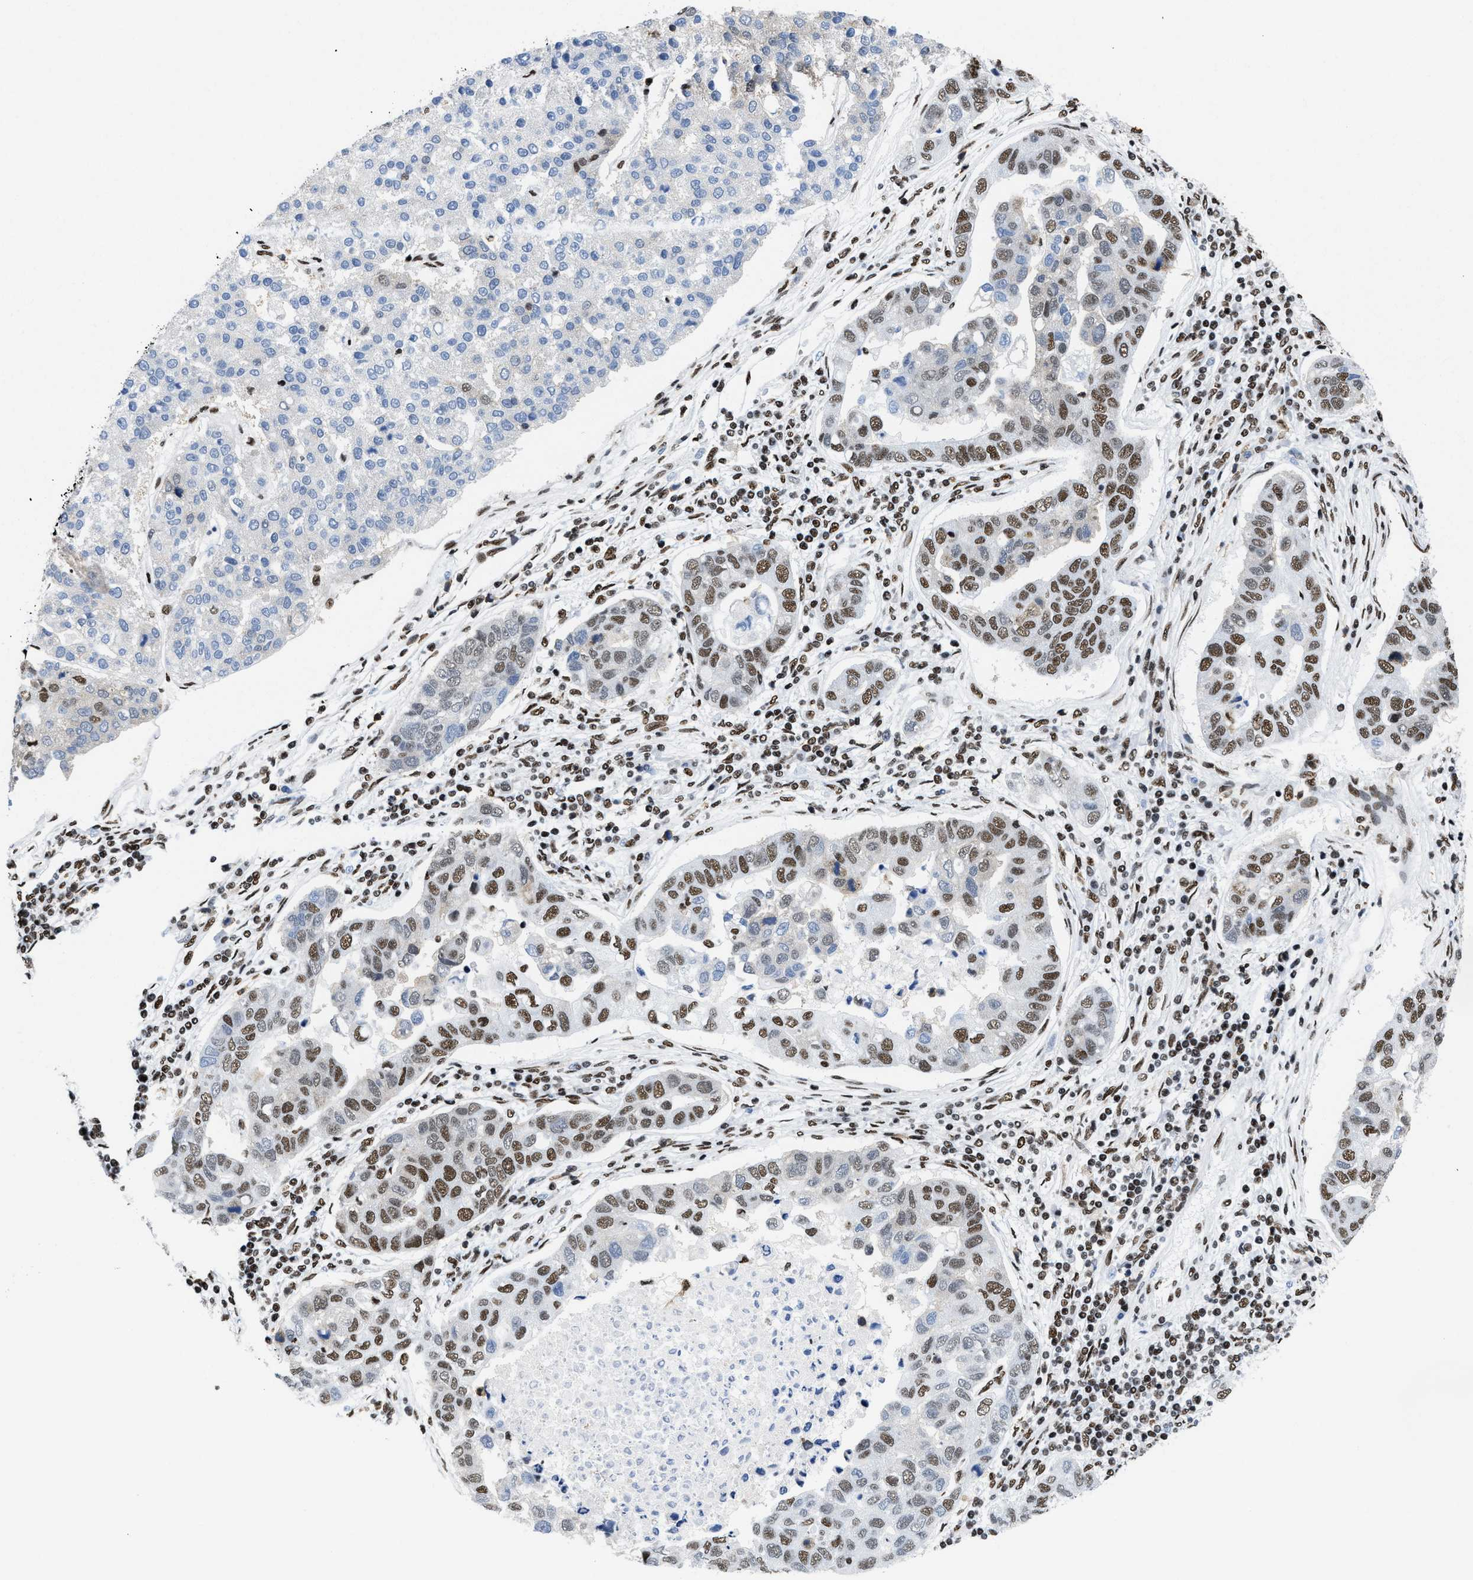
{"staining": {"intensity": "moderate", "quantity": "25%-75%", "location": "nuclear"}, "tissue": "pancreatic cancer", "cell_type": "Tumor cells", "image_type": "cancer", "snomed": [{"axis": "morphology", "description": "Adenocarcinoma, NOS"}, {"axis": "topography", "description": "Pancreas"}], "caption": "Immunohistochemistry of human adenocarcinoma (pancreatic) displays medium levels of moderate nuclear positivity in approximately 25%-75% of tumor cells.", "gene": "SMARCC2", "patient": {"sex": "female", "age": 61}}